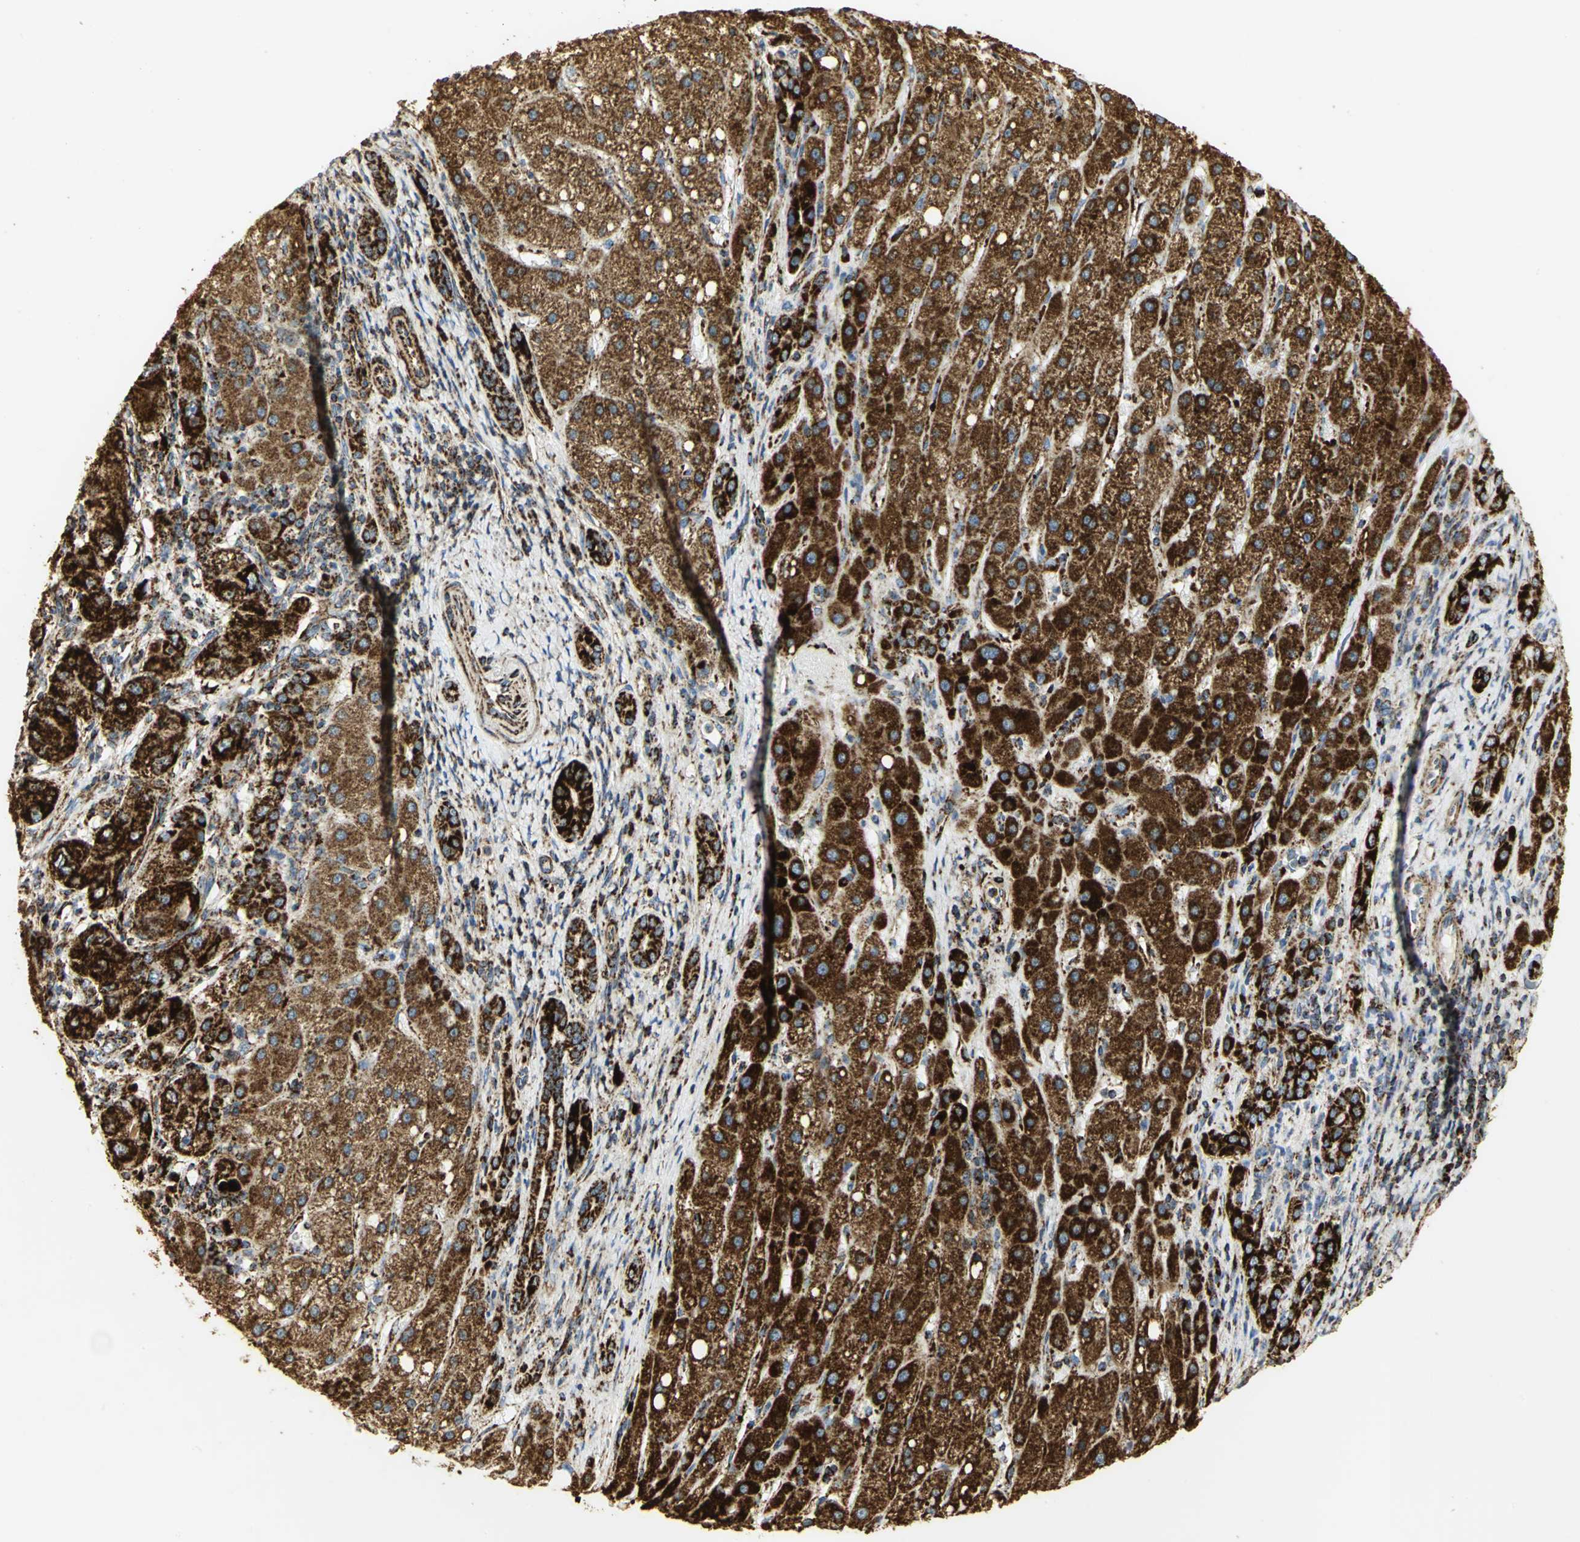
{"staining": {"intensity": "strong", "quantity": ">75%", "location": "cytoplasmic/membranous"}, "tissue": "liver cancer", "cell_type": "Tumor cells", "image_type": "cancer", "snomed": [{"axis": "morphology", "description": "Carcinoma, Hepatocellular, NOS"}, {"axis": "topography", "description": "Liver"}], "caption": "Protein expression analysis of human liver cancer (hepatocellular carcinoma) reveals strong cytoplasmic/membranous expression in approximately >75% of tumor cells.", "gene": "VDAC1", "patient": {"sex": "male", "age": 80}}